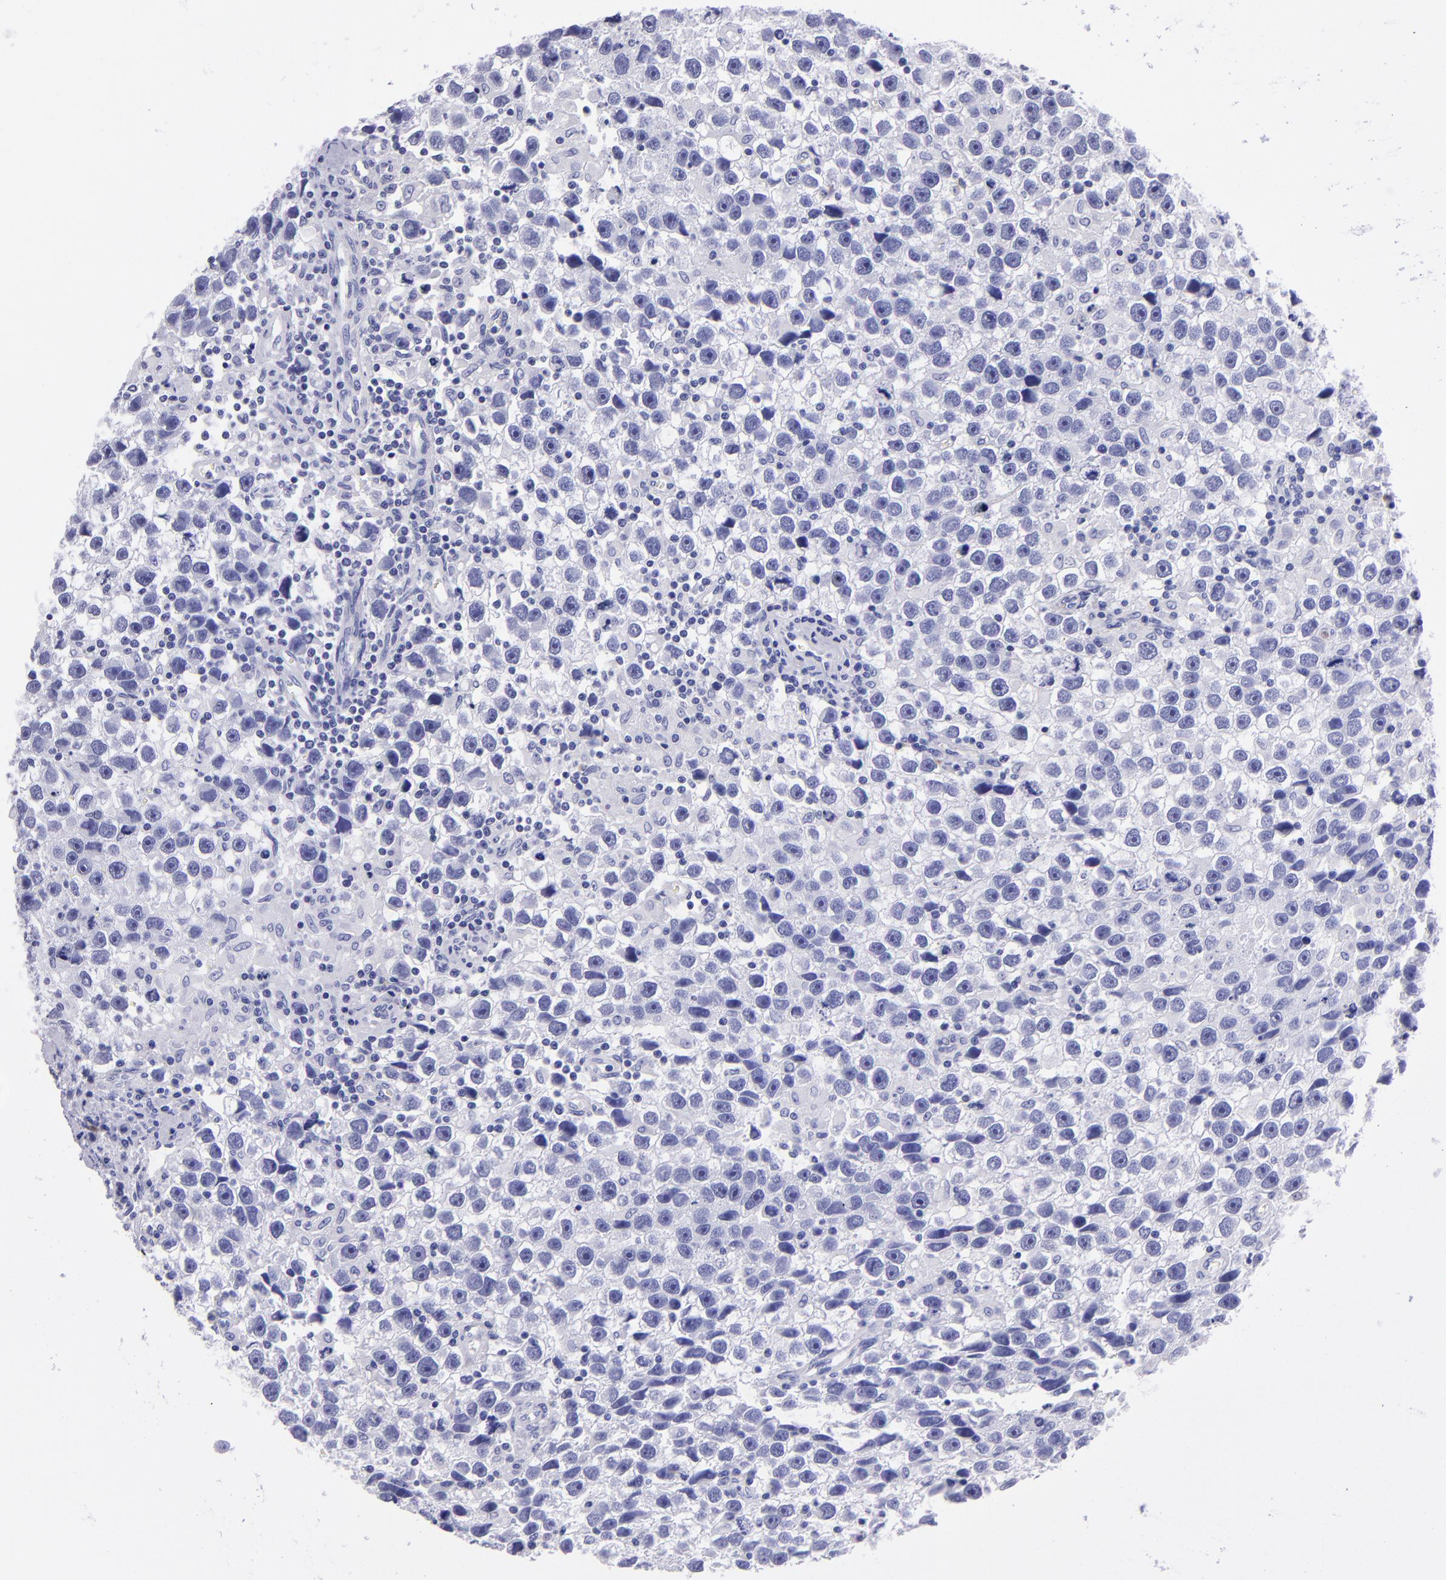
{"staining": {"intensity": "negative", "quantity": "none", "location": "none"}, "tissue": "testis cancer", "cell_type": "Tumor cells", "image_type": "cancer", "snomed": [{"axis": "morphology", "description": "Seminoma, NOS"}, {"axis": "topography", "description": "Testis"}], "caption": "Immunohistochemistry (IHC) micrograph of neoplastic tissue: human testis cancer (seminoma) stained with DAB displays no significant protein staining in tumor cells.", "gene": "TYRP1", "patient": {"sex": "male", "age": 43}}